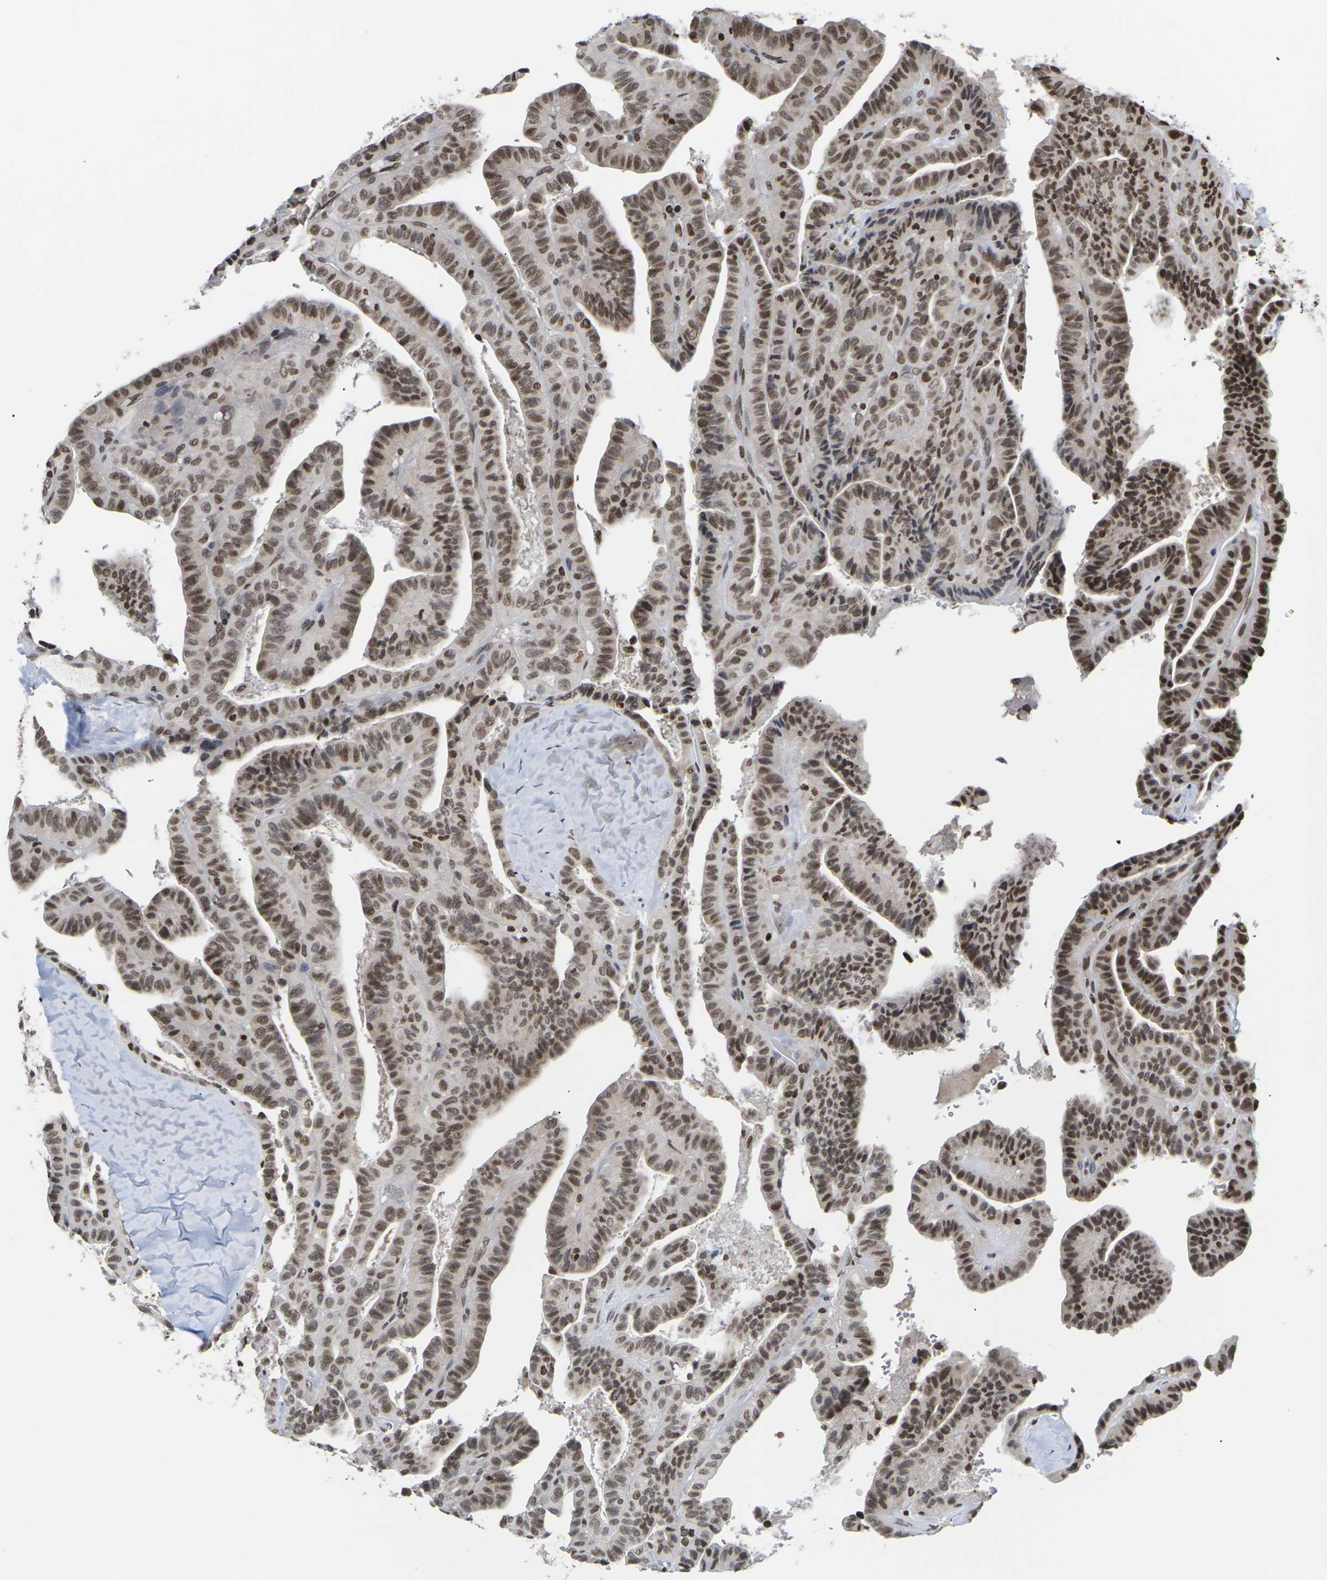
{"staining": {"intensity": "moderate", "quantity": ">75%", "location": "nuclear"}, "tissue": "thyroid cancer", "cell_type": "Tumor cells", "image_type": "cancer", "snomed": [{"axis": "morphology", "description": "Papillary adenocarcinoma, NOS"}, {"axis": "topography", "description": "Thyroid gland"}], "caption": "A histopathology image of thyroid cancer (papillary adenocarcinoma) stained for a protein reveals moderate nuclear brown staining in tumor cells.", "gene": "ETV5", "patient": {"sex": "male", "age": 77}}